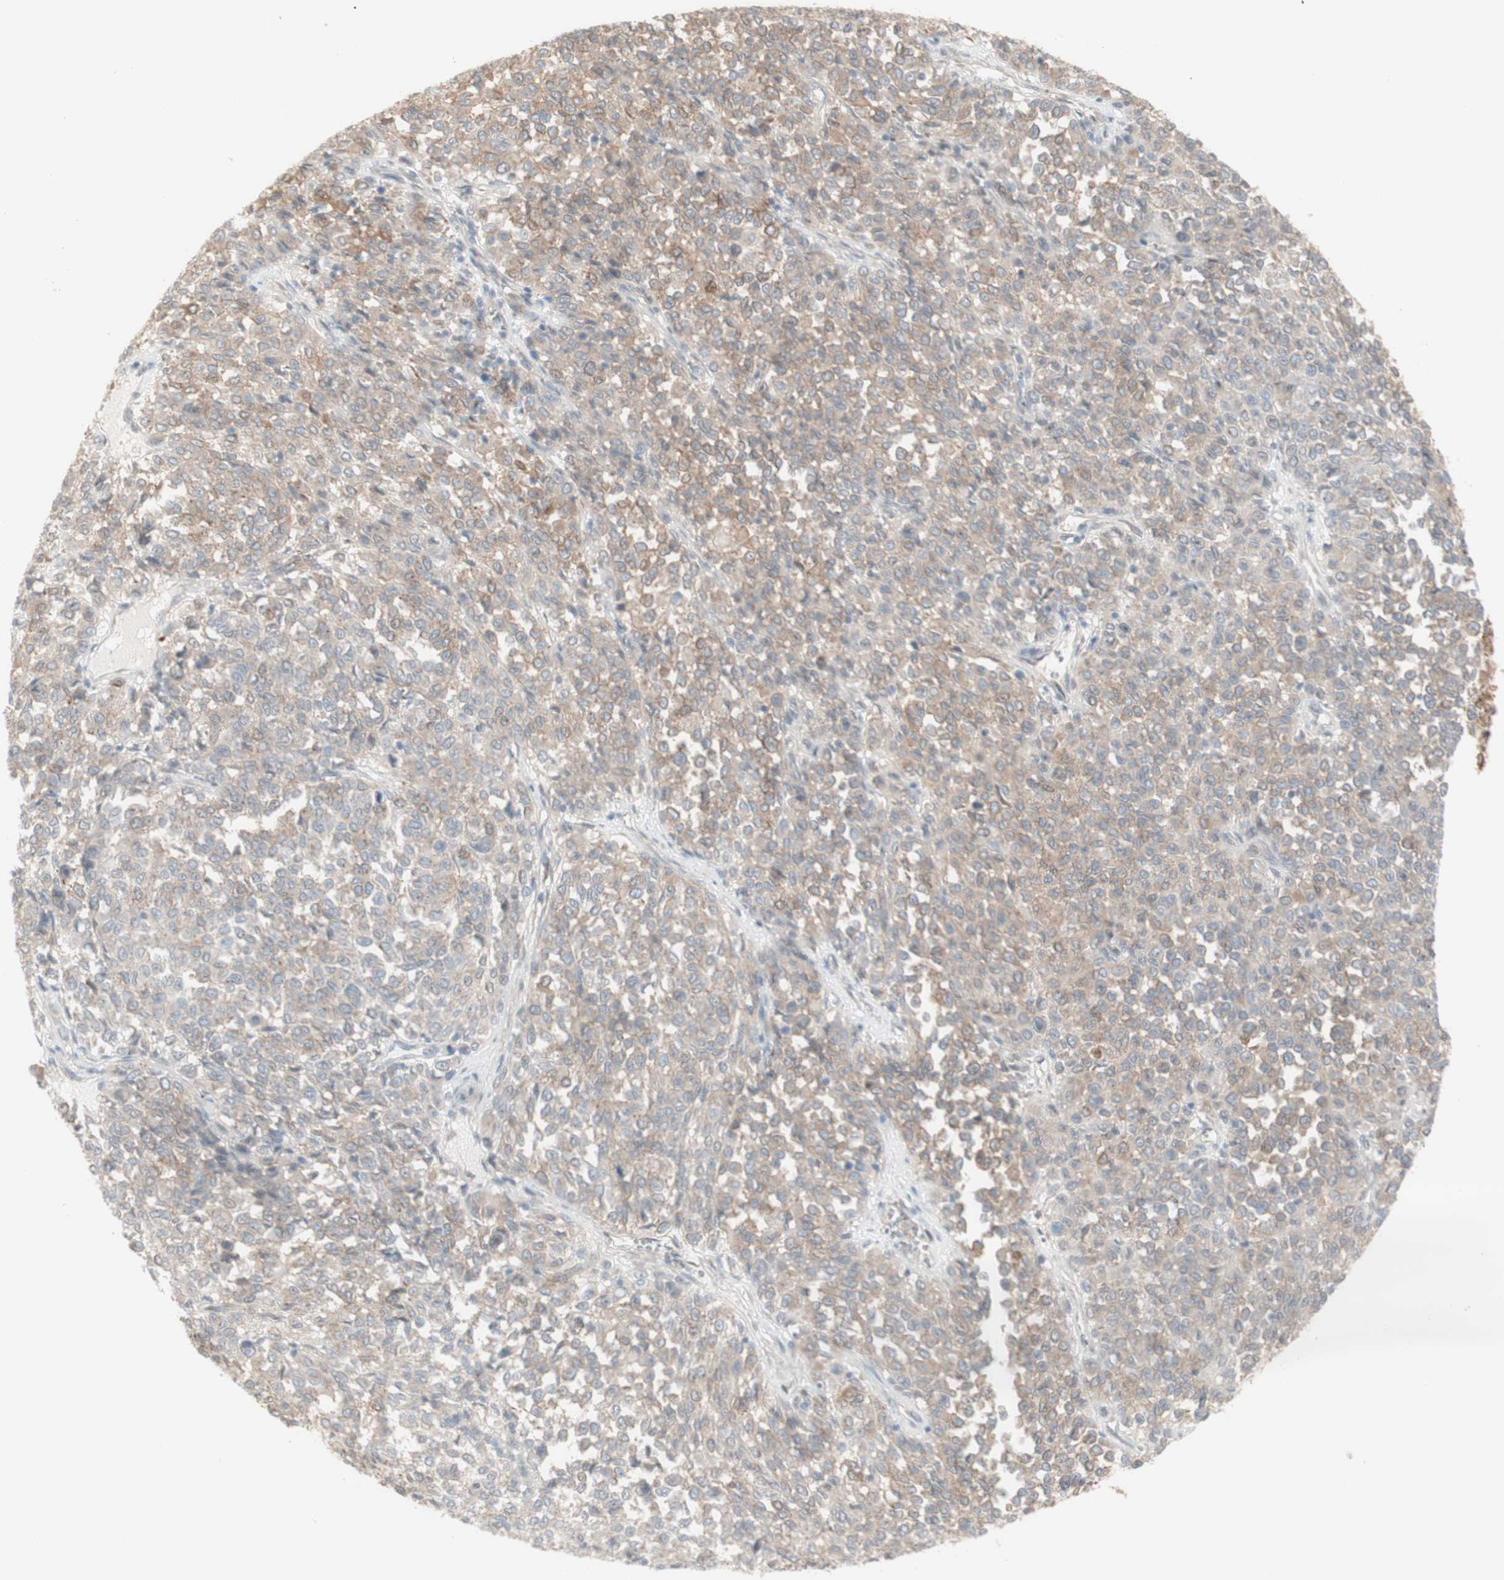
{"staining": {"intensity": "weak", "quantity": ">75%", "location": "cytoplasmic/membranous"}, "tissue": "melanoma", "cell_type": "Tumor cells", "image_type": "cancer", "snomed": [{"axis": "morphology", "description": "Malignant melanoma, Metastatic site"}, {"axis": "topography", "description": "Pancreas"}], "caption": "Protein staining exhibits weak cytoplasmic/membranous expression in about >75% of tumor cells in melanoma.", "gene": "CNN3", "patient": {"sex": "female", "age": 30}}